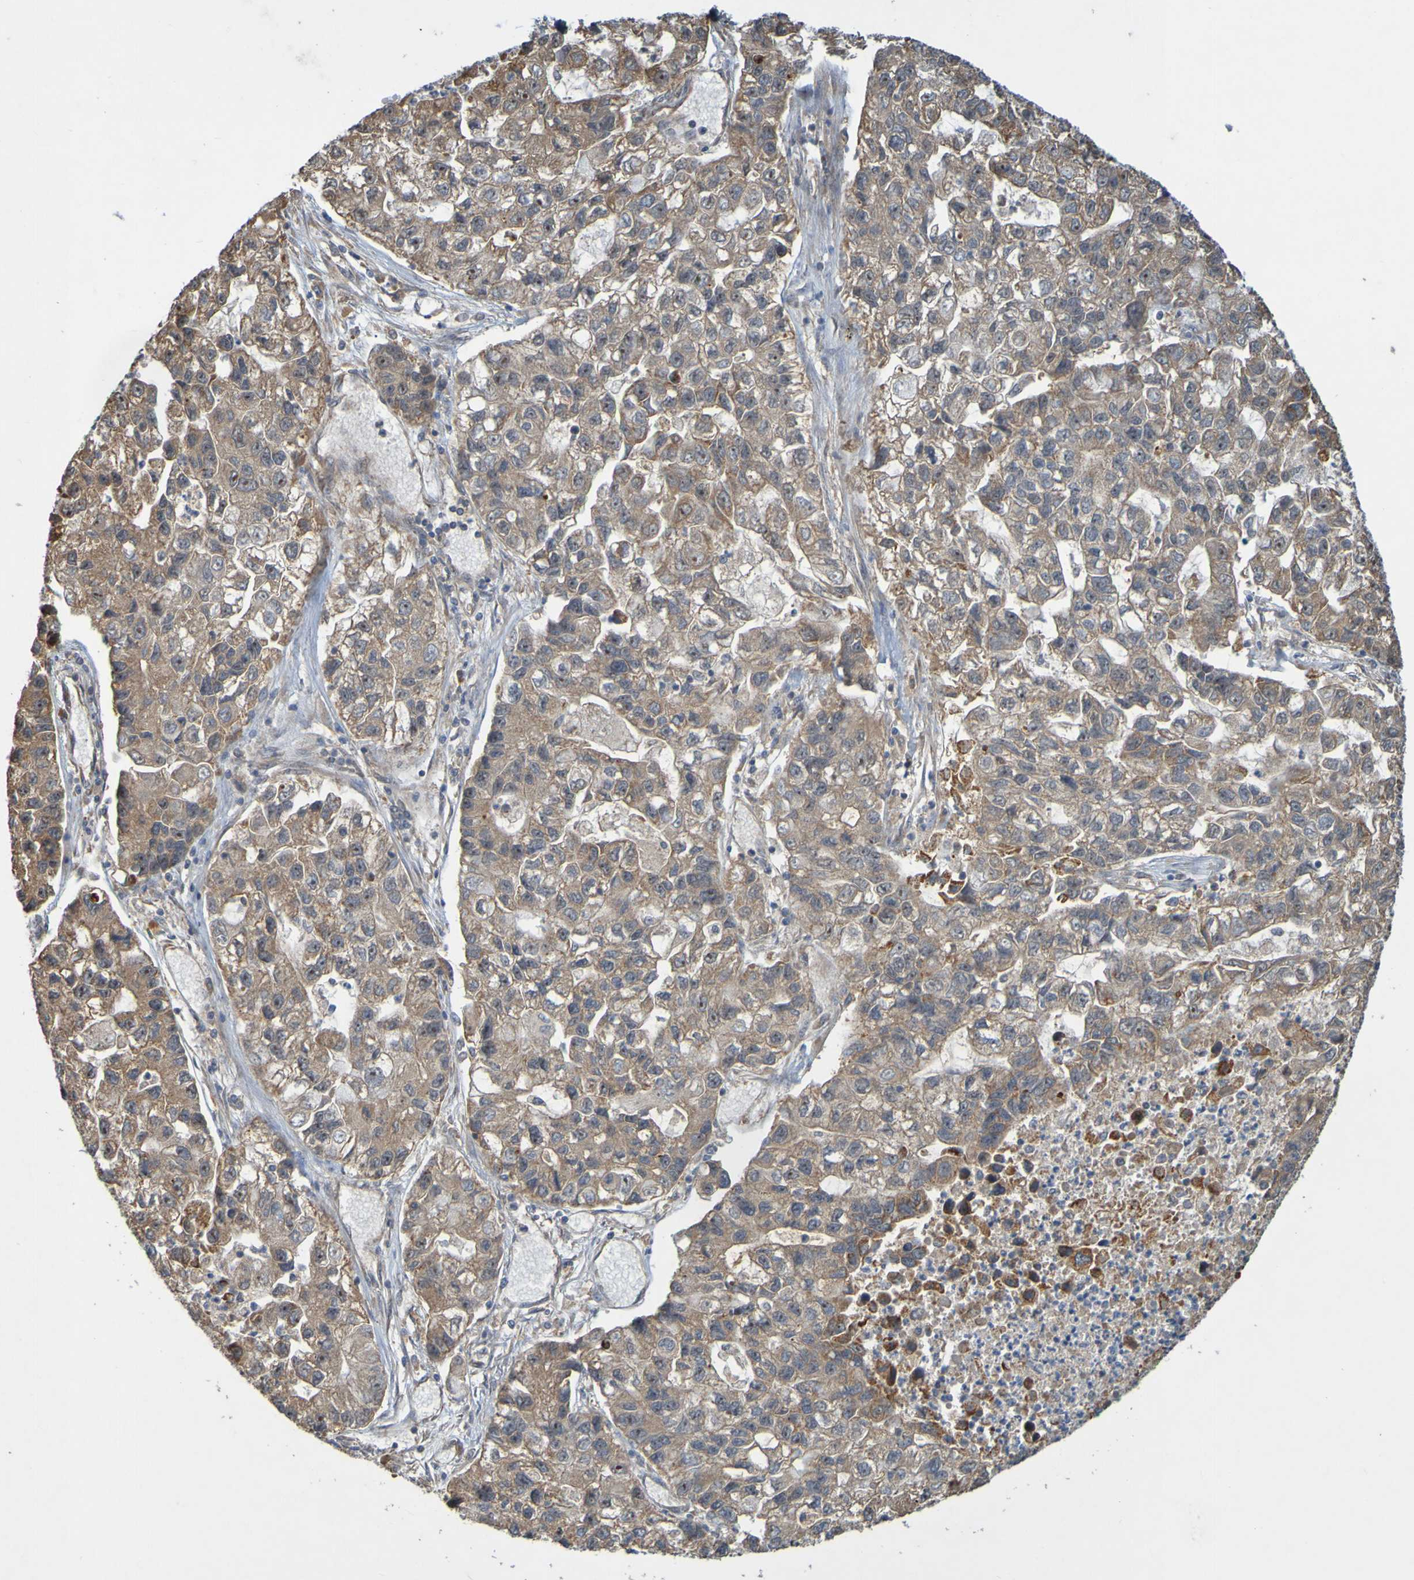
{"staining": {"intensity": "weak", "quantity": ">75%", "location": "cytoplasmic/membranous"}, "tissue": "lung cancer", "cell_type": "Tumor cells", "image_type": "cancer", "snomed": [{"axis": "morphology", "description": "Adenocarcinoma, NOS"}, {"axis": "topography", "description": "Lung"}], "caption": "Tumor cells reveal weak cytoplasmic/membranous positivity in about >75% of cells in lung adenocarcinoma.", "gene": "TMBIM1", "patient": {"sex": "female", "age": 51}}